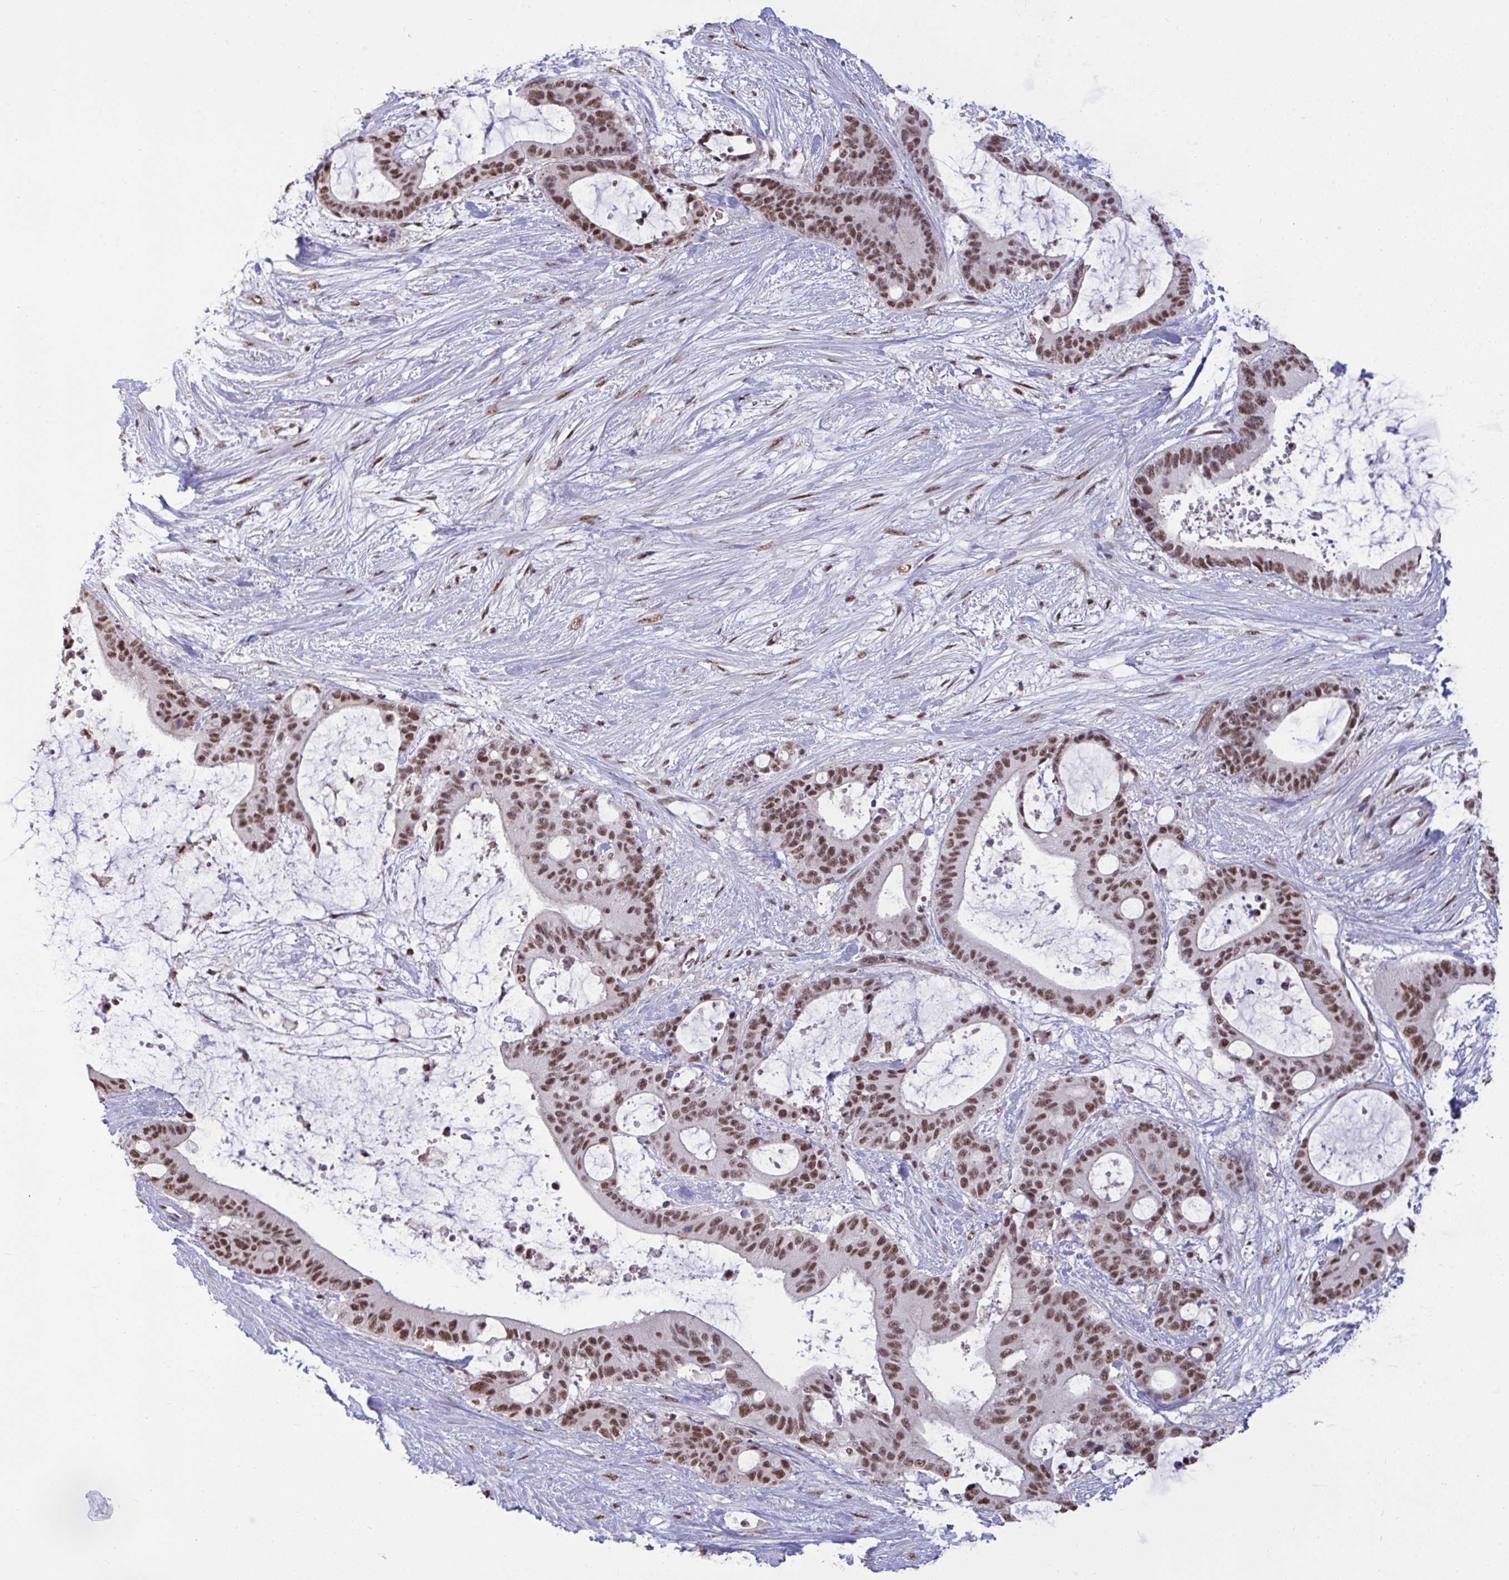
{"staining": {"intensity": "moderate", "quantity": ">75%", "location": "nuclear"}, "tissue": "liver cancer", "cell_type": "Tumor cells", "image_type": "cancer", "snomed": [{"axis": "morphology", "description": "Normal tissue, NOS"}, {"axis": "morphology", "description": "Cholangiocarcinoma"}, {"axis": "topography", "description": "Liver"}, {"axis": "topography", "description": "Peripheral nerve tissue"}], "caption": "IHC micrograph of neoplastic tissue: liver cancer stained using immunohistochemistry displays medium levels of moderate protein expression localized specifically in the nuclear of tumor cells, appearing as a nuclear brown color.", "gene": "PUF60", "patient": {"sex": "female", "age": 73}}